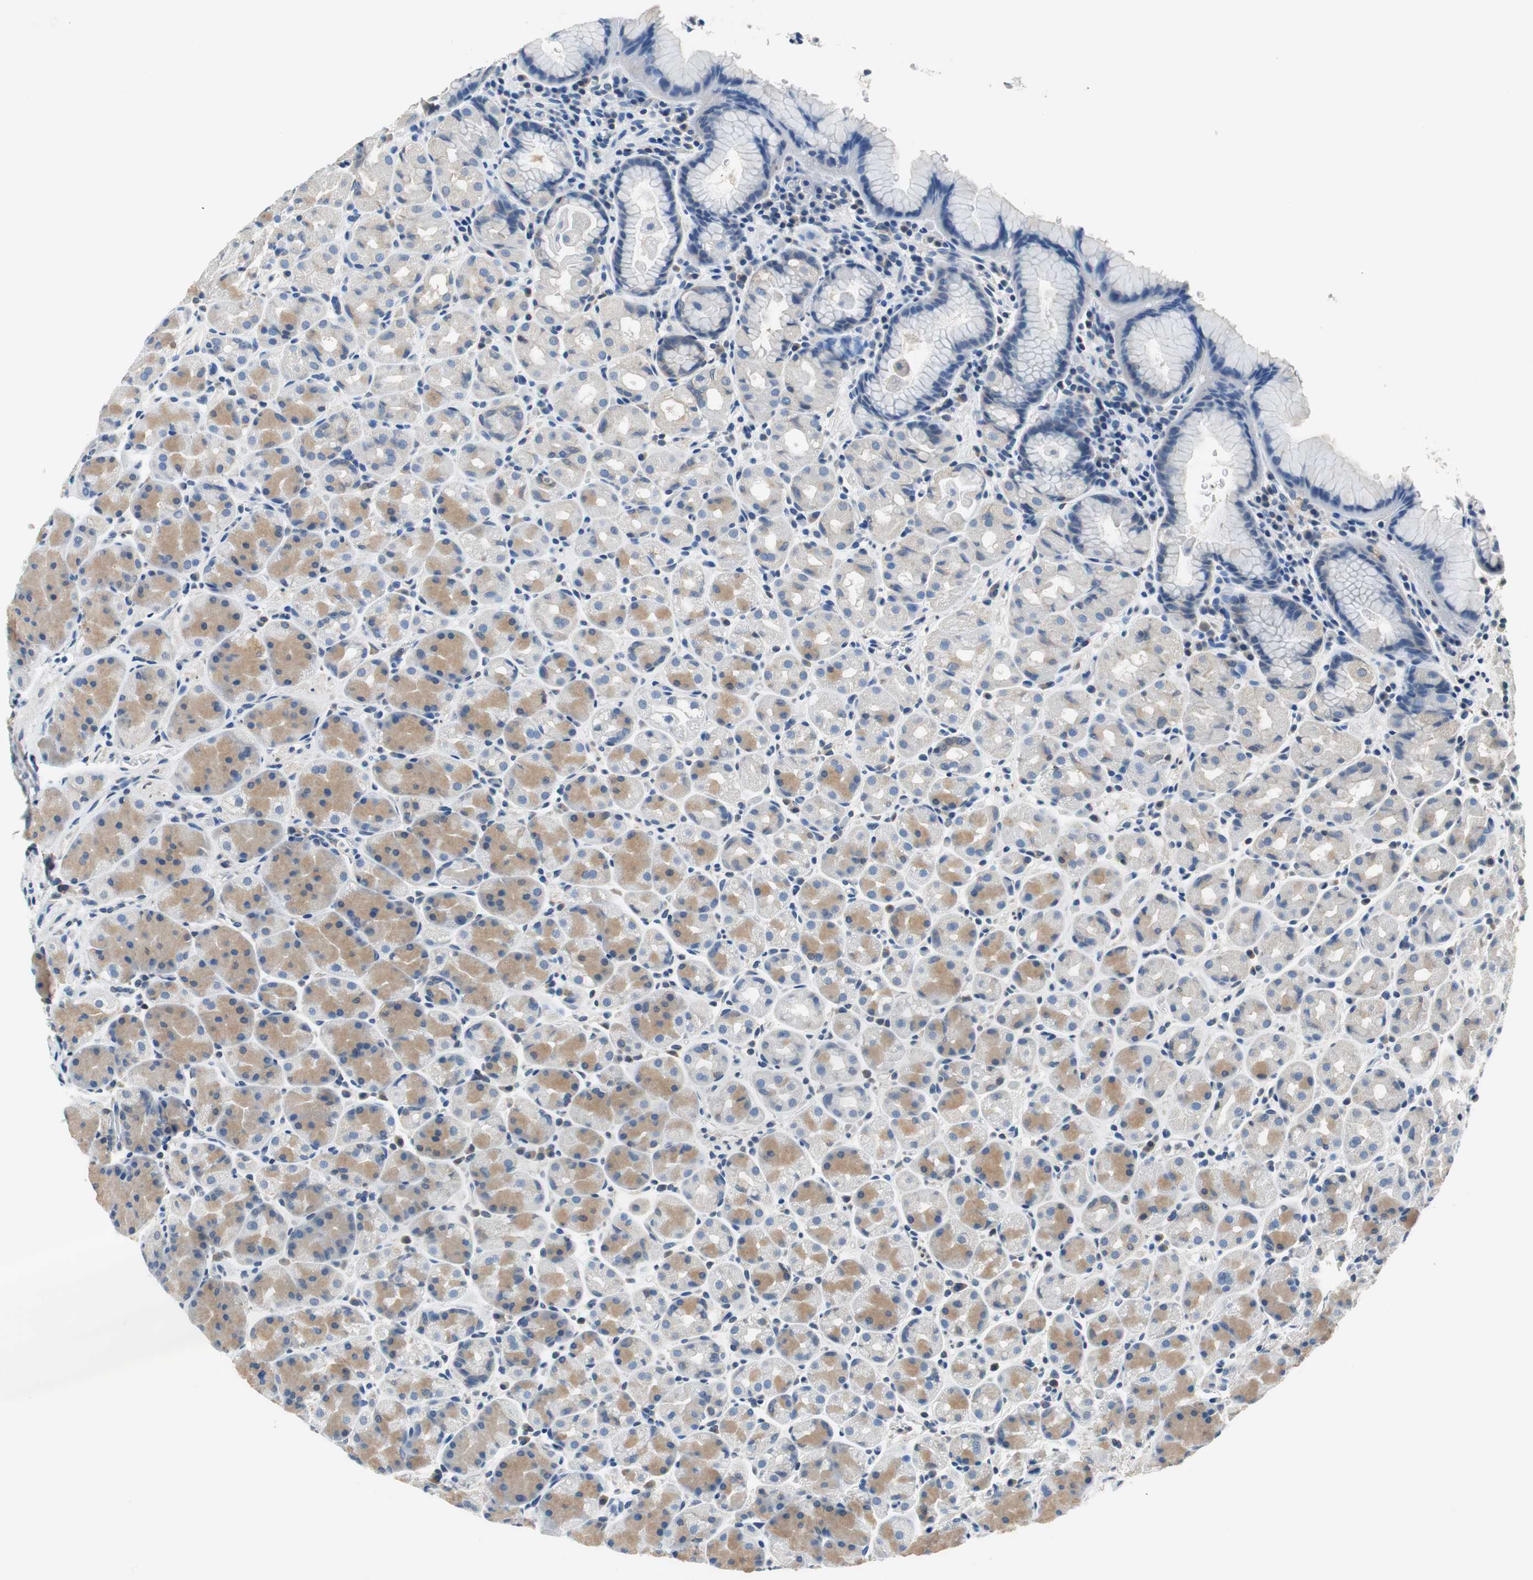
{"staining": {"intensity": "moderate", "quantity": "25%-75%", "location": "cytoplasmic/membranous"}, "tissue": "stomach", "cell_type": "Glandular cells", "image_type": "normal", "snomed": [{"axis": "morphology", "description": "Normal tissue, NOS"}, {"axis": "topography", "description": "Stomach, lower"}], "caption": "Stomach stained with immunohistochemistry exhibits moderate cytoplasmic/membranous positivity in approximately 25%-75% of glandular cells.", "gene": "CNOT3", "patient": {"sex": "male", "age": 56}}